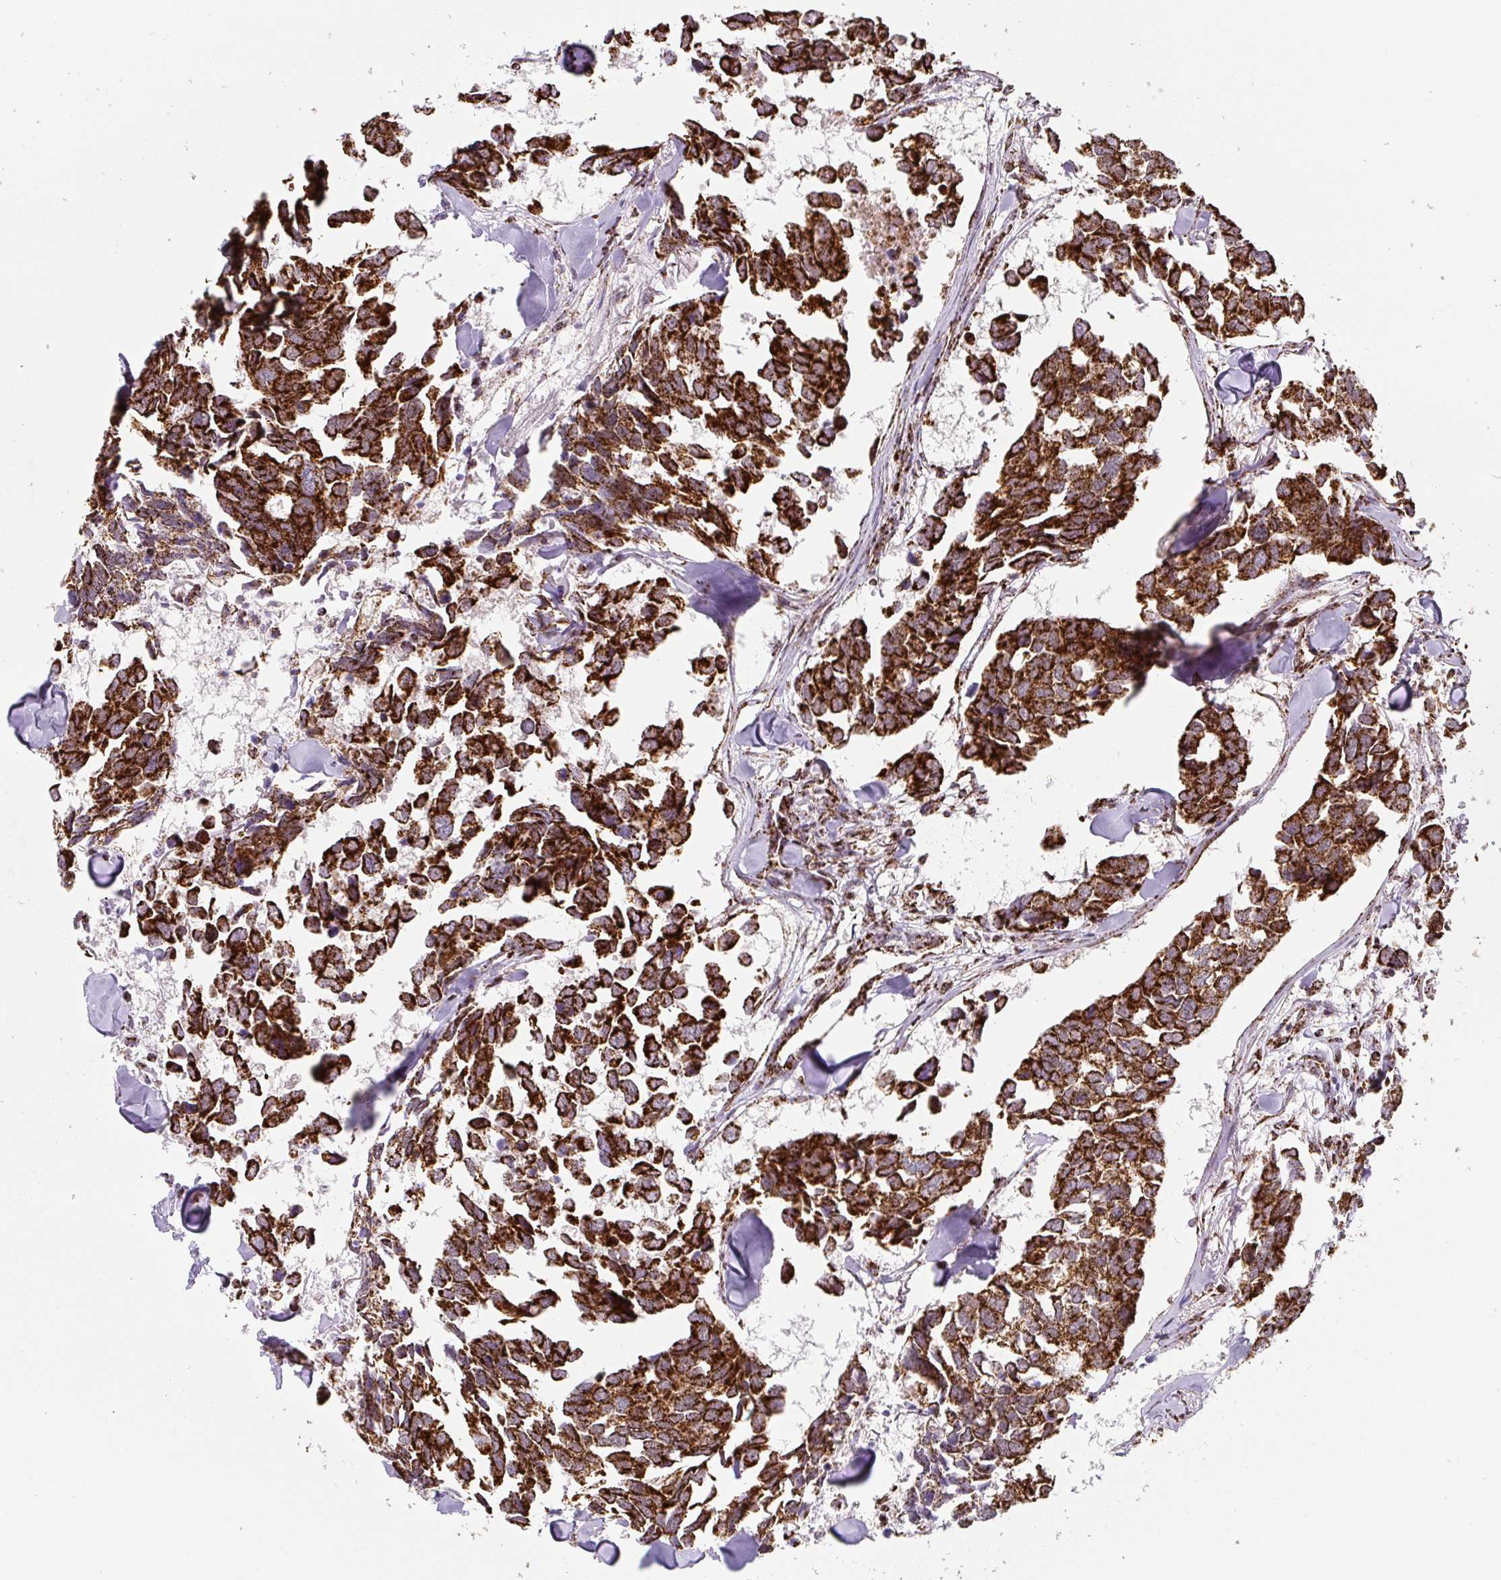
{"staining": {"intensity": "strong", "quantity": ">75%", "location": "cytoplasmic/membranous"}, "tissue": "breast cancer", "cell_type": "Tumor cells", "image_type": "cancer", "snomed": [{"axis": "morphology", "description": "Duct carcinoma"}, {"axis": "topography", "description": "Breast"}], "caption": "Immunohistochemistry micrograph of neoplastic tissue: human breast cancer stained using IHC exhibits high levels of strong protein expression localized specifically in the cytoplasmic/membranous of tumor cells, appearing as a cytoplasmic/membranous brown color.", "gene": "ATP5F1A", "patient": {"sex": "female", "age": 83}}